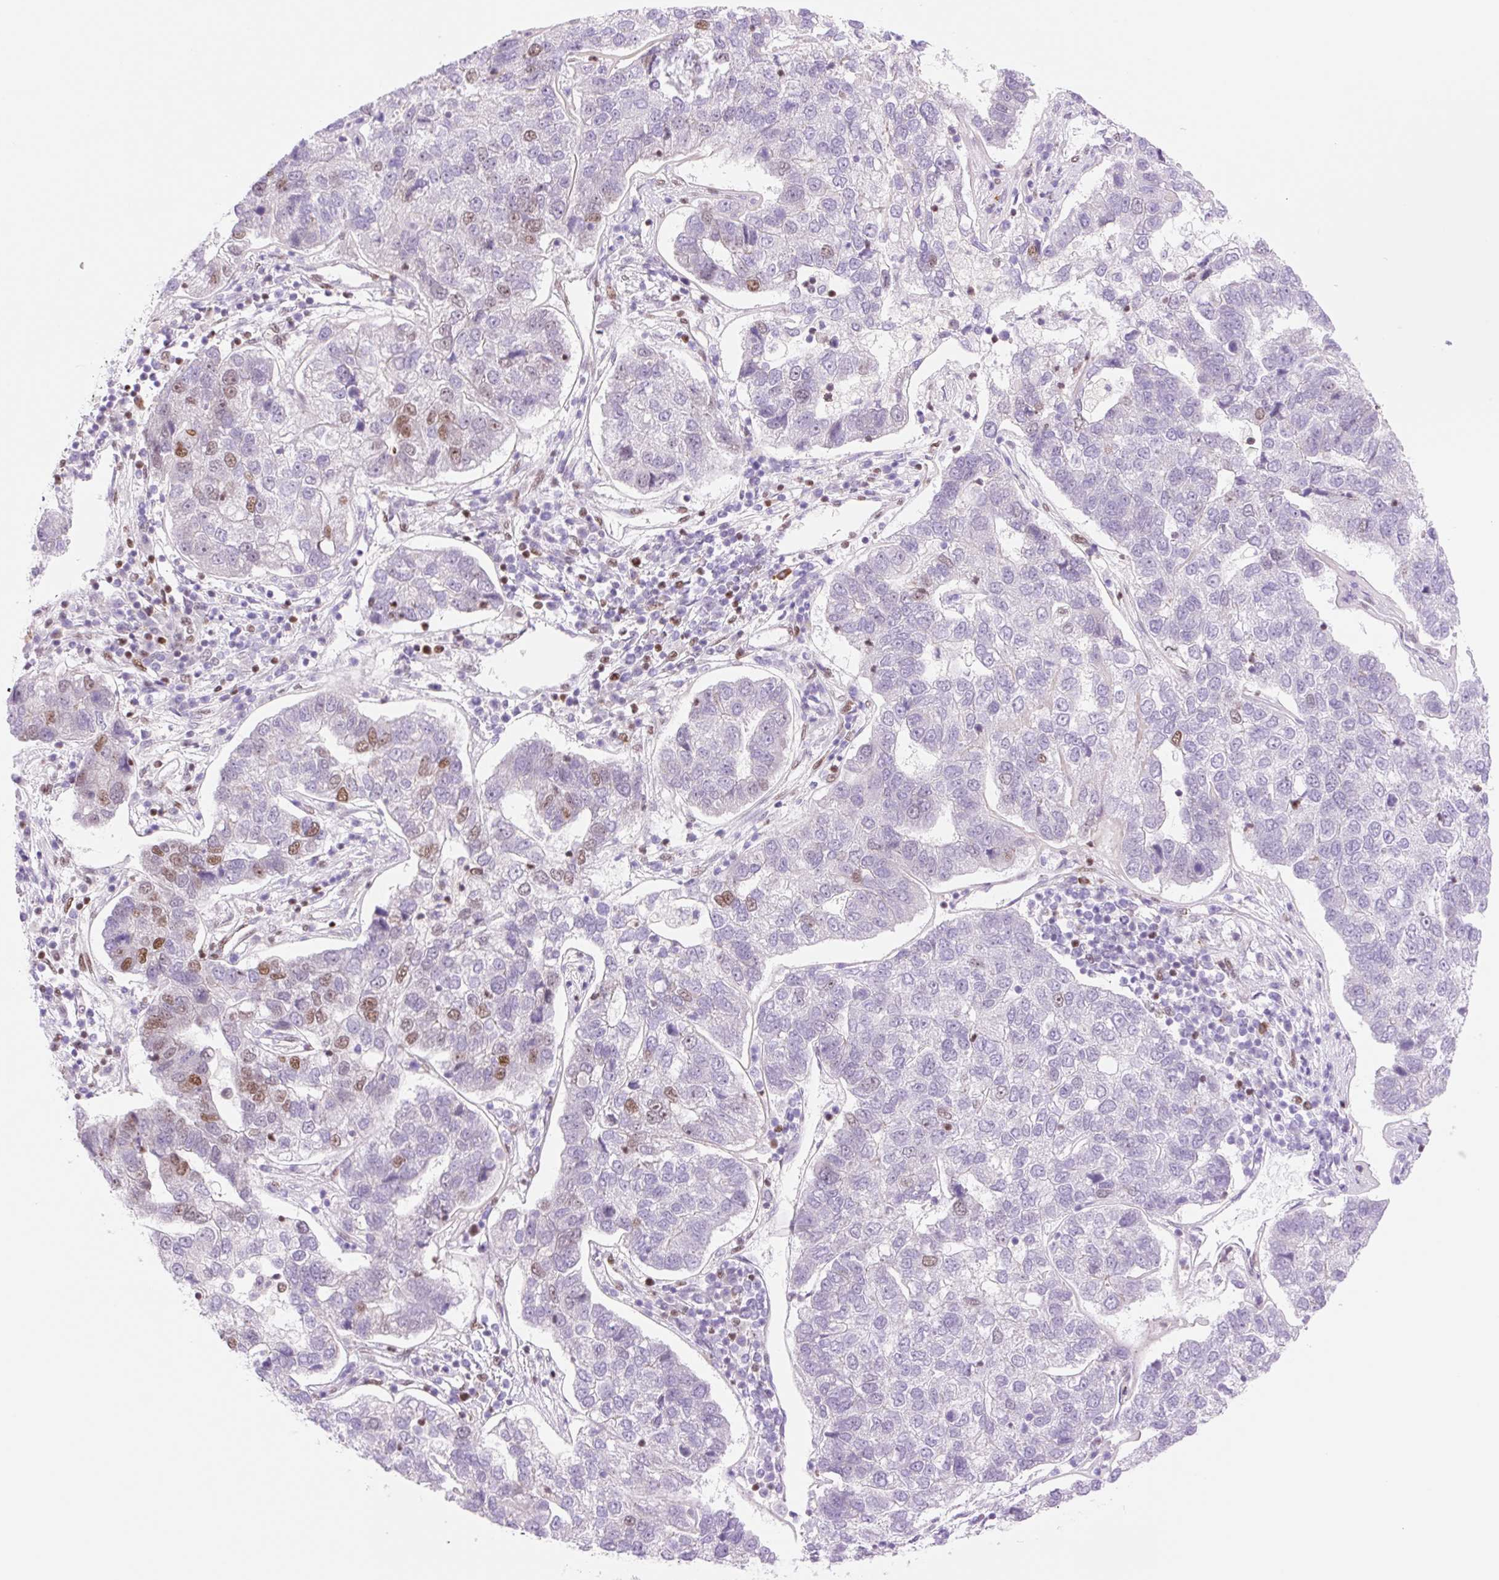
{"staining": {"intensity": "moderate", "quantity": "<25%", "location": "nuclear"}, "tissue": "pancreatic cancer", "cell_type": "Tumor cells", "image_type": "cancer", "snomed": [{"axis": "morphology", "description": "Adenocarcinoma, NOS"}, {"axis": "topography", "description": "Pancreas"}], "caption": "Protein expression analysis of pancreatic cancer displays moderate nuclear staining in about <25% of tumor cells.", "gene": "PRDM11", "patient": {"sex": "female", "age": 61}}